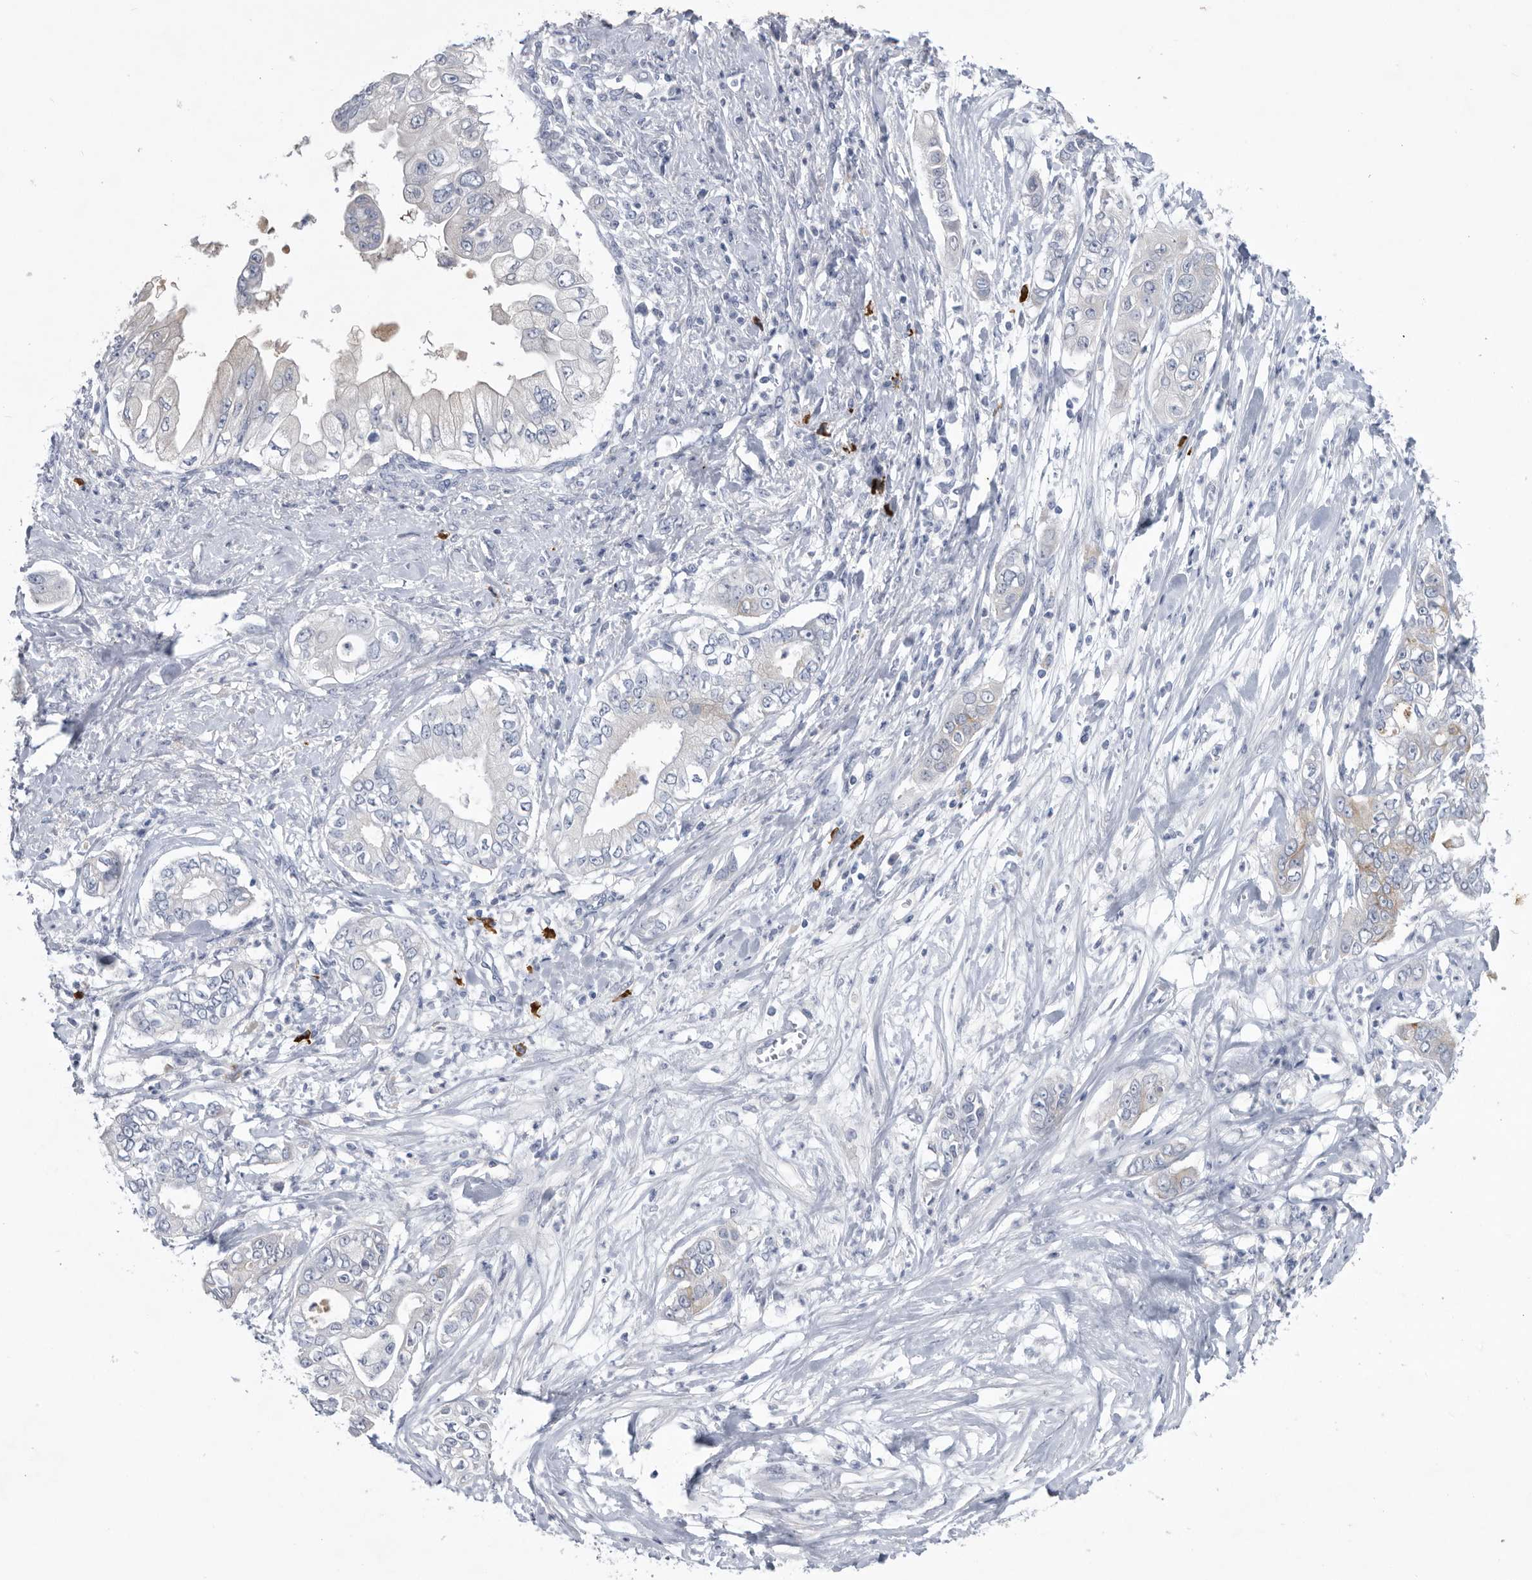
{"staining": {"intensity": "negative", "quantity": "none", "location": "none"}, "tissue": "pancreatic cancer", "cell_type": "Tumor cells", "image_type": "cancer", "snomed": [{"axis": "morphology", "description": "Adenocarcinoma, NOS"}, {"axis": "topography", "description": "Pancreas"}], "caption": "This is an immunohistochemistry photomicrograph of human adenocarcinoma (pancreatic). There is no staining in tumor cells.", "gene": "BTBD6", "patient": {"sex": "female", "age": 78}}